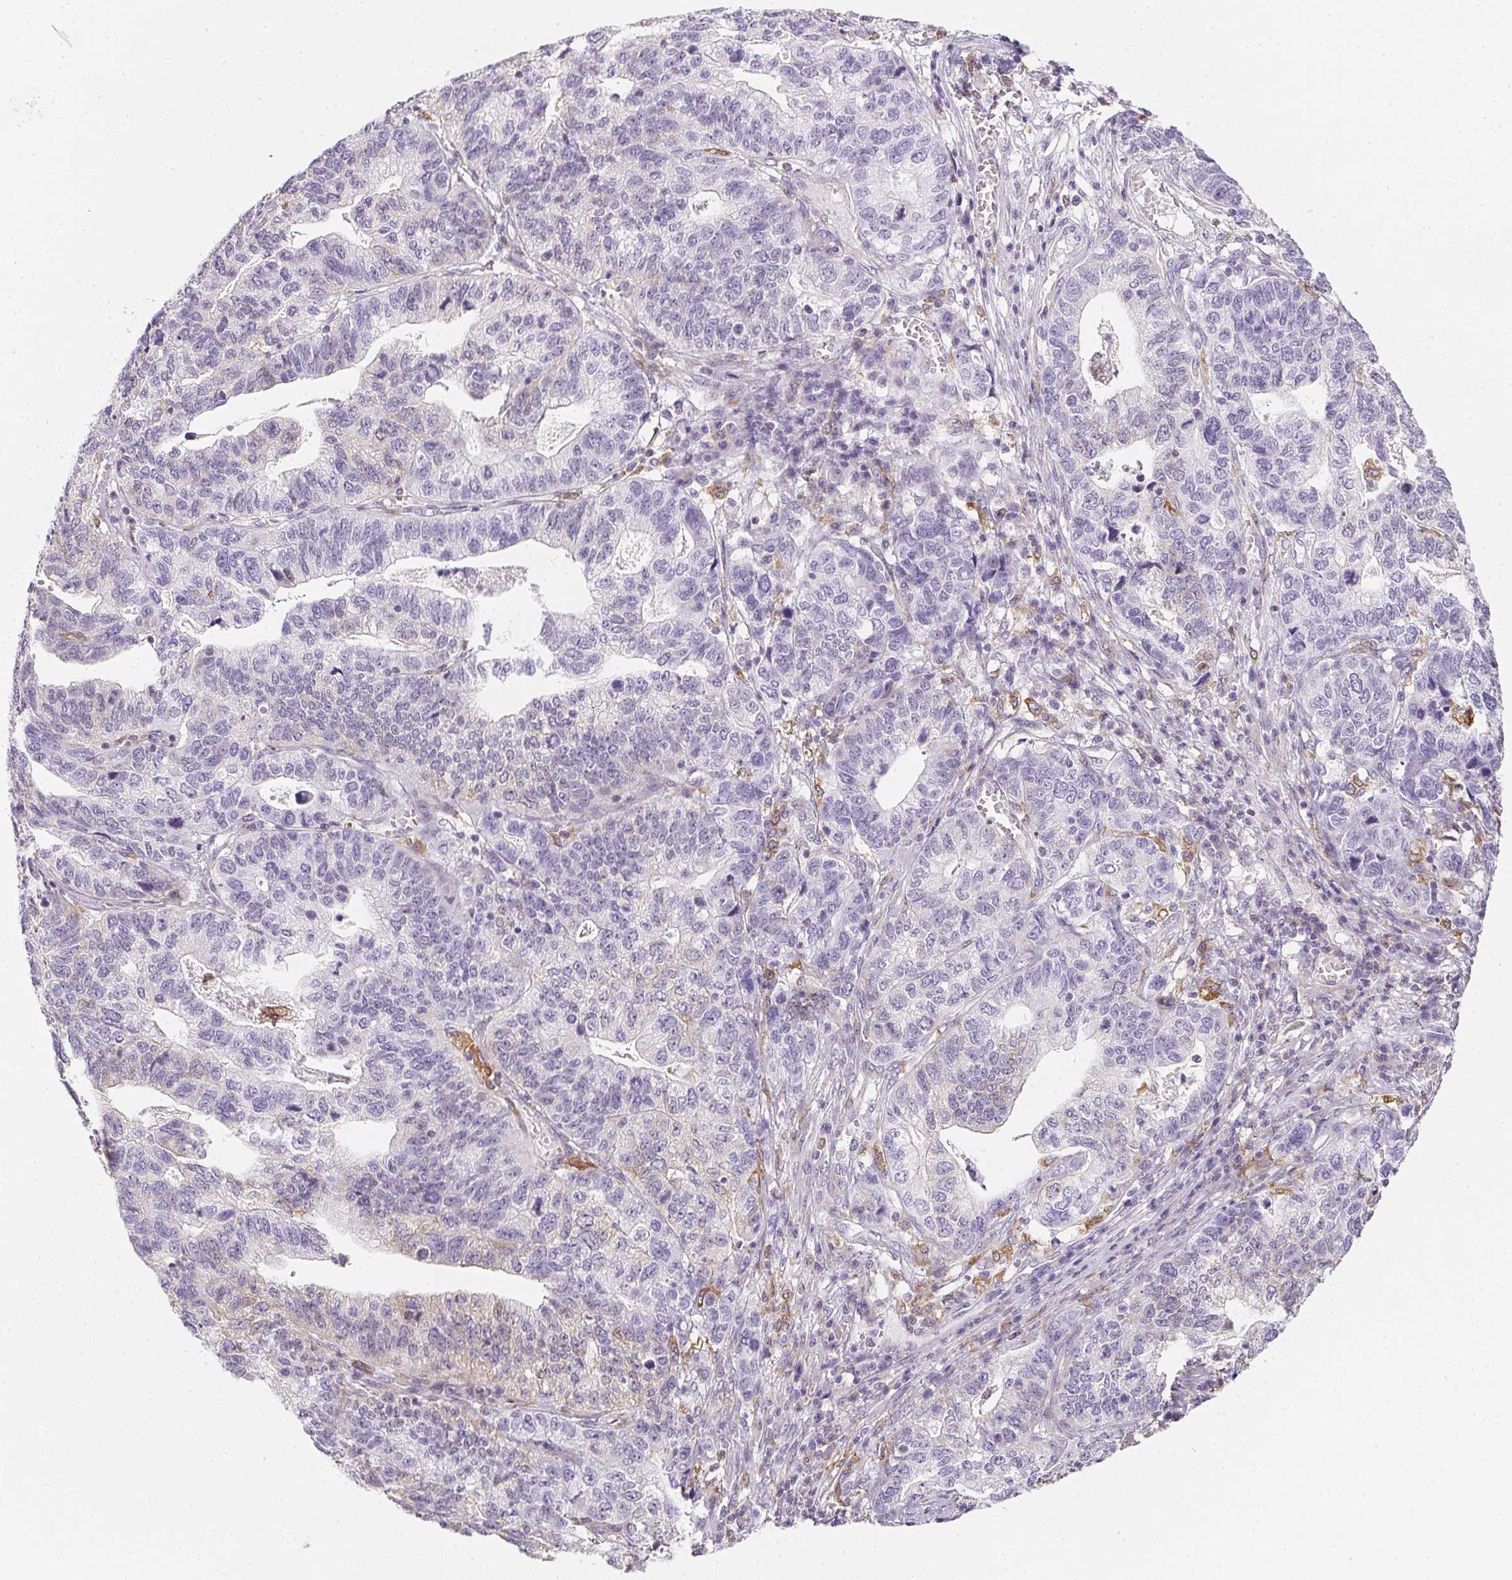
{"staining": {"intensity": "negative", "quantity": "none", "location": "none"}, "tissue": "stomach cancer", "cell_type": "Tumor cells", "image_type": "cancer", "snomed": [{"axis": "morphology", "description": "Adenocarcinoma, NOS"}, {"axis": "topography", "description": "Stomach, upper"}], "caption": "High magnification brightfield microscopy of stomach cancer (adenocarcinoma) stained with DAB (3,3'-diaminobenzidine) (brown) and counterstained with hematoxylin (blue): tumor cells show no significant staining. (Stains: DAB (3,3'-diaminobenzidine) immunohistochemistry with hematoxylin counter stain, Microscopy: brightfield microscopy at high magnification).", "gene": "SOAT1", "patient": {"sex": "female", "age": 67}}